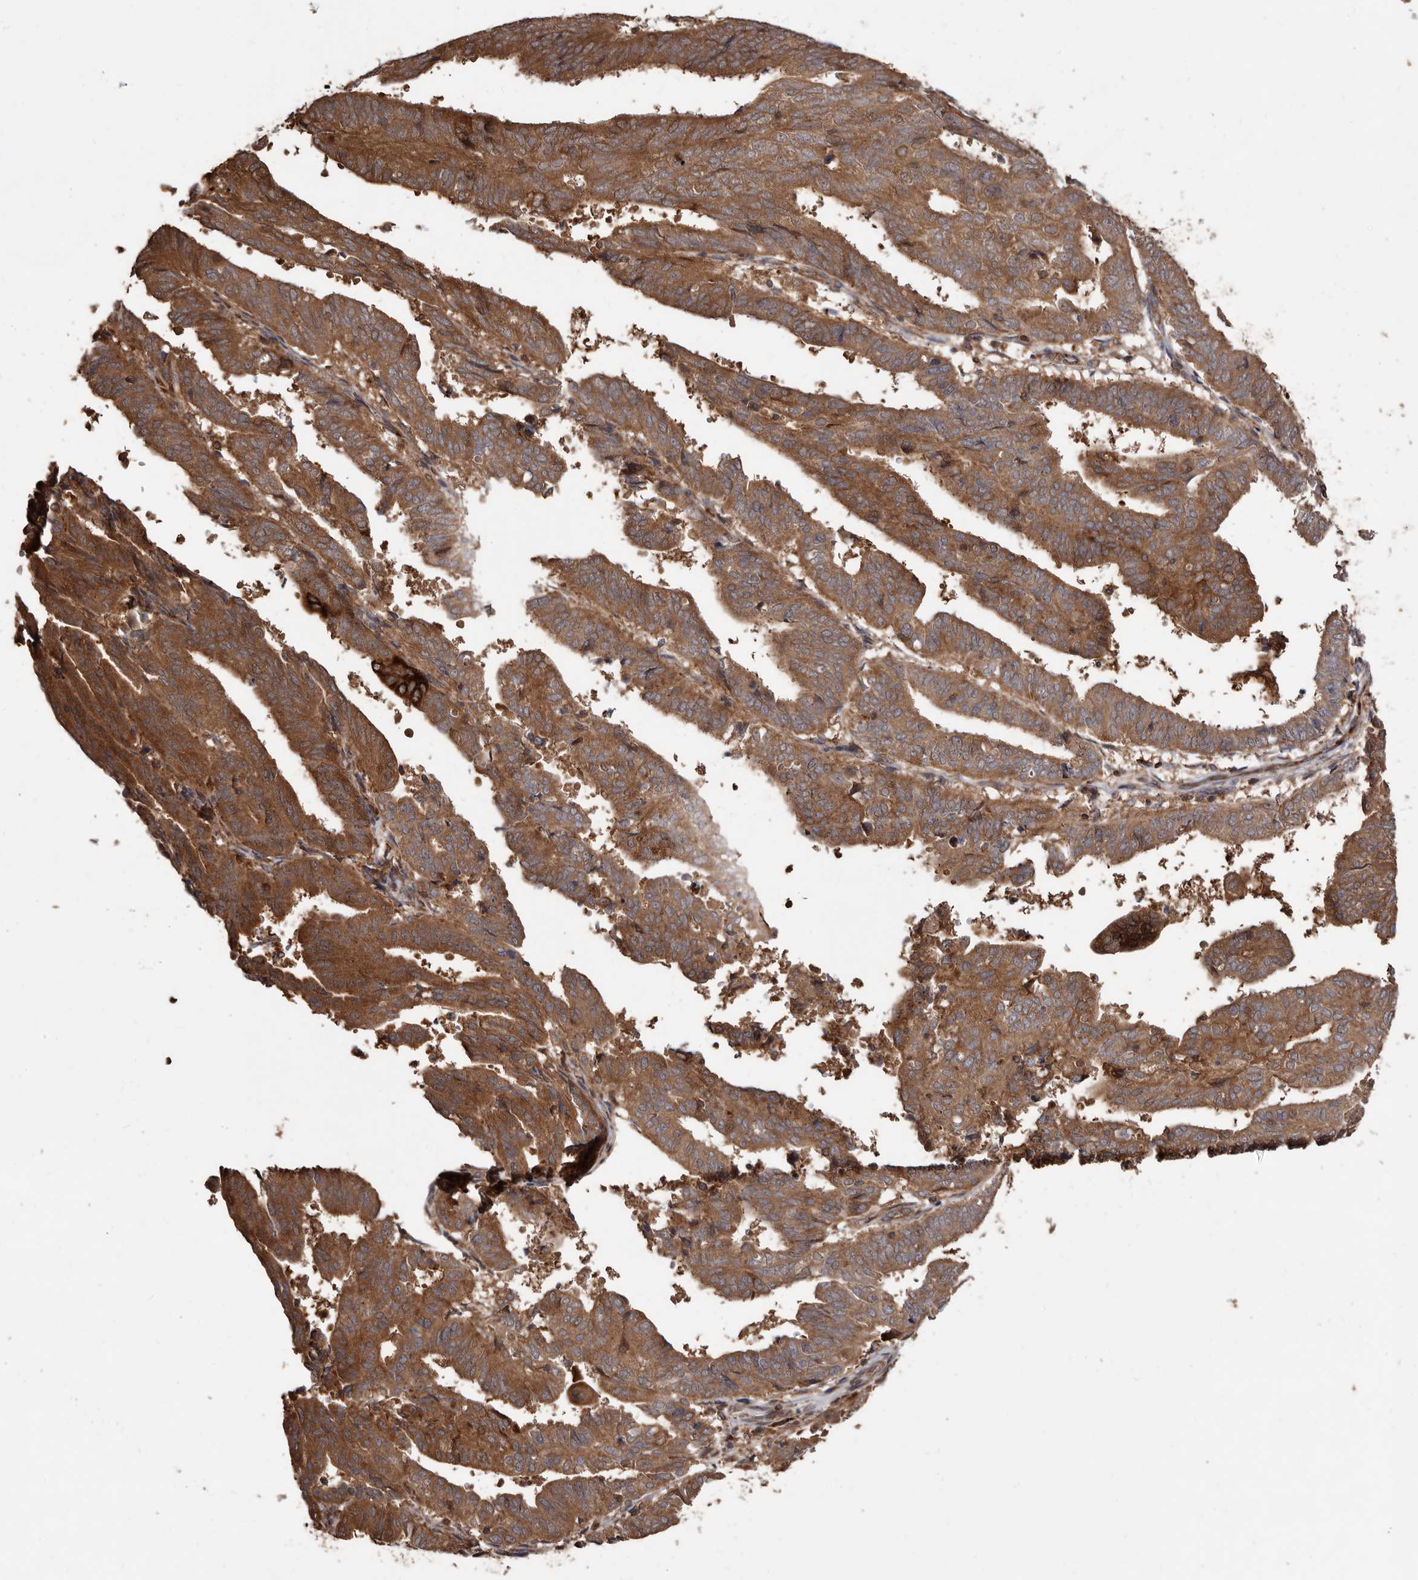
{"staining": {"intensity": "moderate", "quantity": ">75%", "location": "cytoplasmic/membranous"}, "tissue": "endometrial cancer", "cell_type": "Tumor cells", "image_type": "cancer", "snomed": [{"axis": "morphology", "description": "Adenocarcinoma, NOS"}, {"axis": "topography", "description": "Uterus"}], "caption": "An IHC histopathology image of neoplastic tissue is shown. Protein staining in brown labels moderate cytoplasmic/membranous positivity in endometrial cancer within tumor cells.", "gene": "FLAD1", "patient": {"sex": "female", "age": 77}}